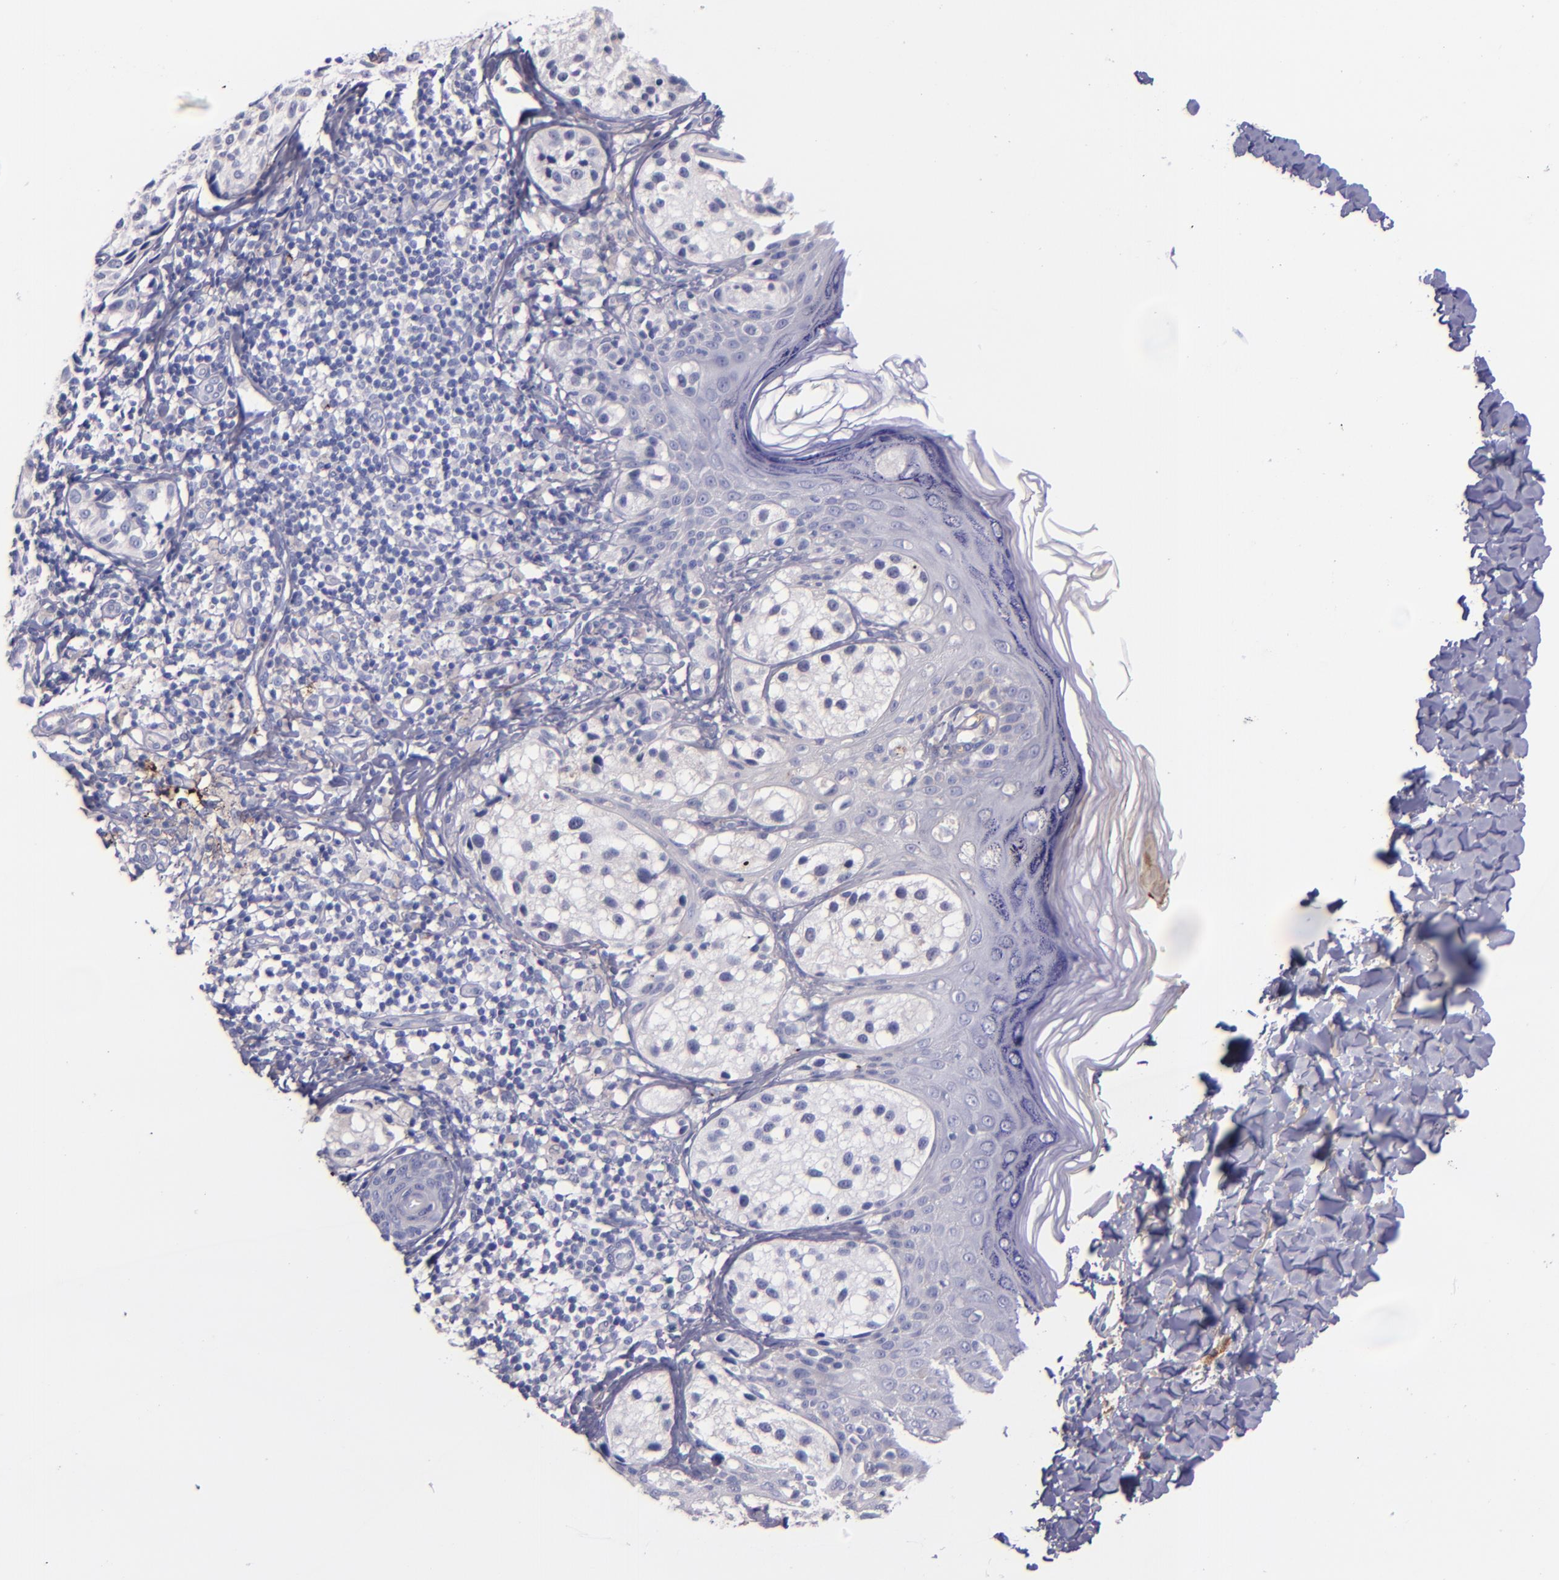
{"staining": {"intensity": "negative", "quantity": "none", "location": "none"}, "tissue": "melanoma", "cell_type": "Tumor cells", "image_type": "cancer", "snomed": [{"axis": "morphology", "description": "Malignant melanoma, NOS"}, {"axis": "topography", "description": "Skin"}], "caption": "High magnification brightfield microscopy of melanoma stained with DAB (3,3'-diaminobenzidine) (brown) and counterstained with hematoxylin (blue): tumor cells show no significant expression.", "gene": "KNG1", "patient": {"sex": "male", "age": 23}}